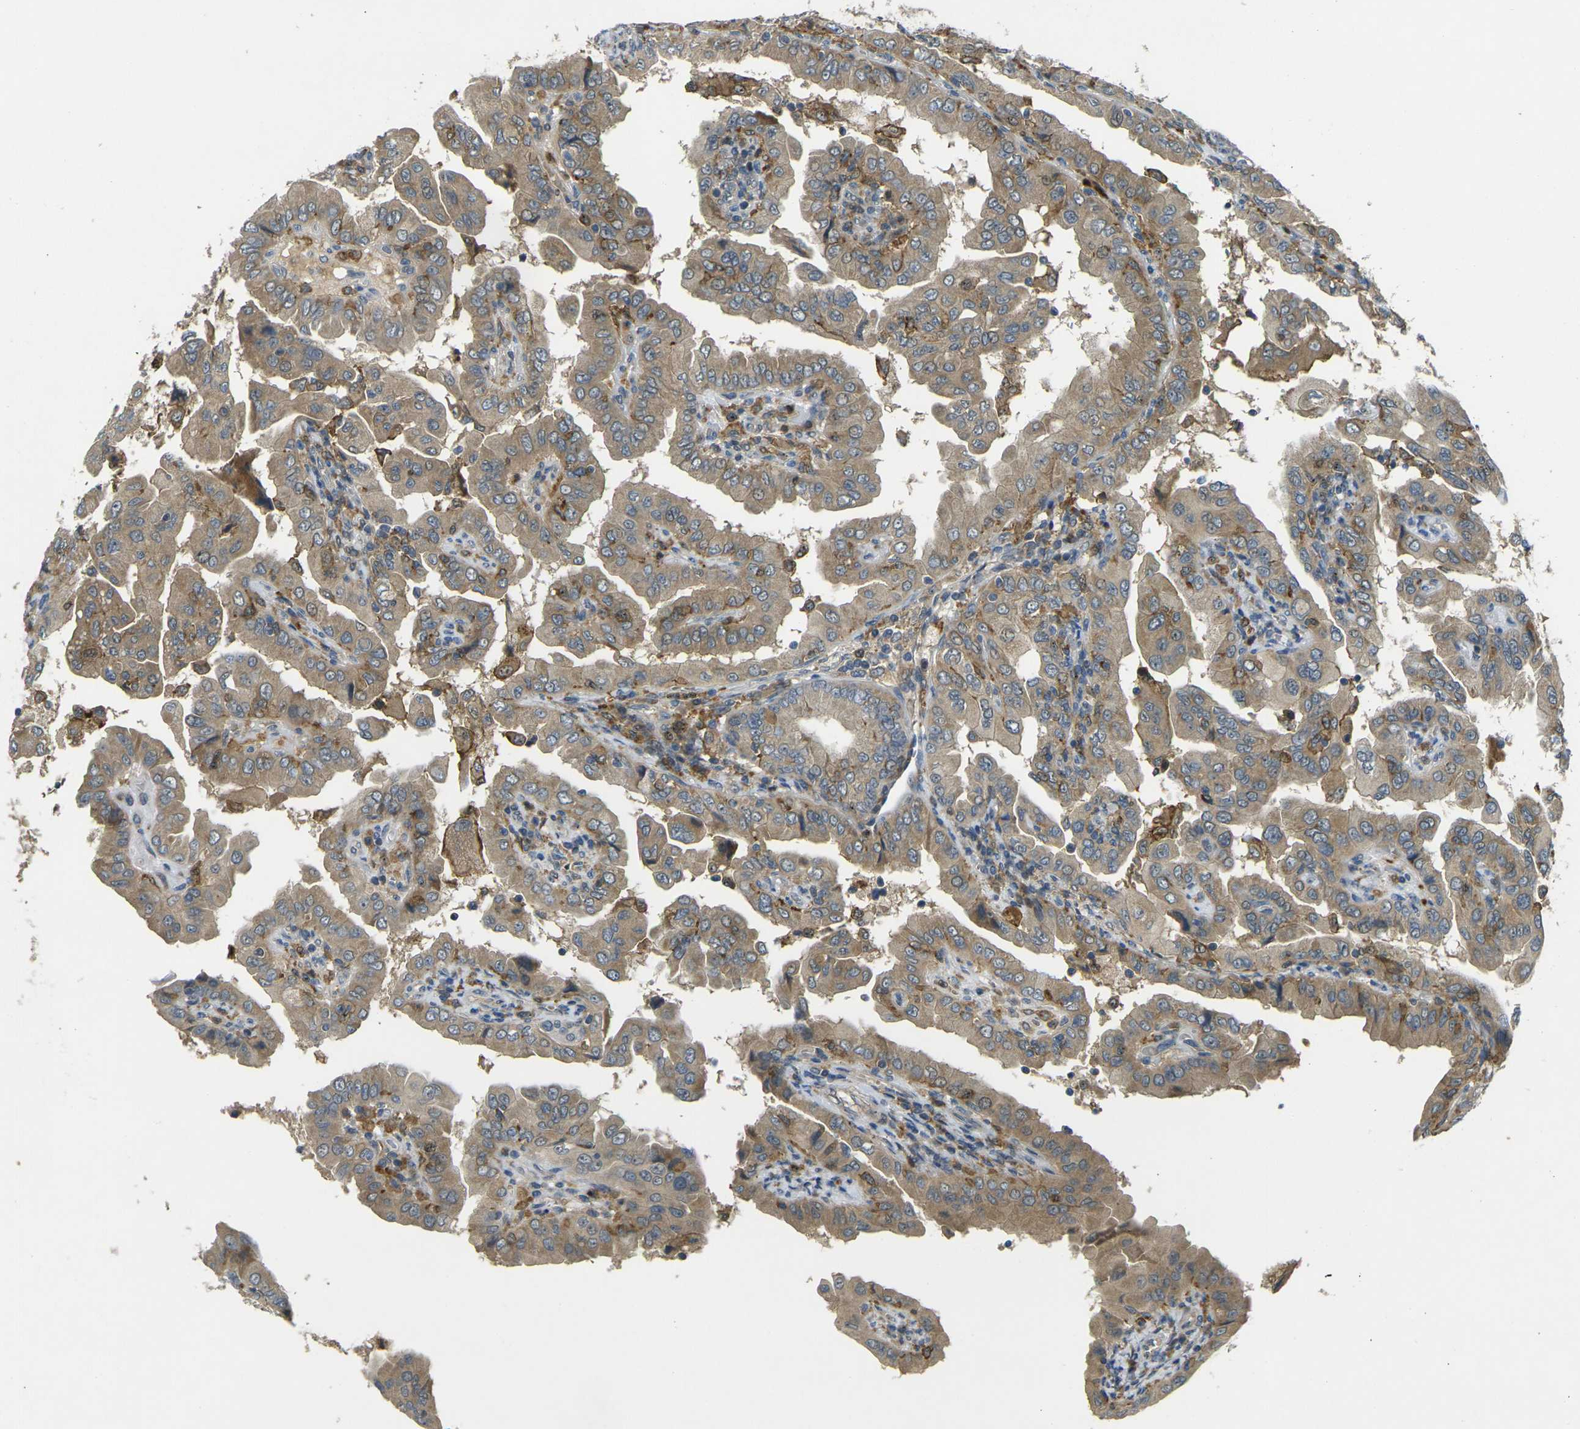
{"staining": {"intensity": "weak", "quantity": ">75%", "location": "cytoplasmic/membranous"}, "tissue": "thyroid cancer", "cell_type": "Tumor cells", "image_type": "cancer", "snomed": [{"axis": "morphology", "description": "Papillary adenocarcinoma, NOS"}, {"axis": "topography", "description": "Thyroid gland"}], "caption": "This image shows papillary adenocarcinoma (thyroid) stained with IHC to label a protein in brown. The cytoplasmic/membranous of tumor cells show weak positivity for the protein. Nuclei are counter-stained blue.", "gene": "PIGL", "patient": {"sex": "male", "age": 33}}